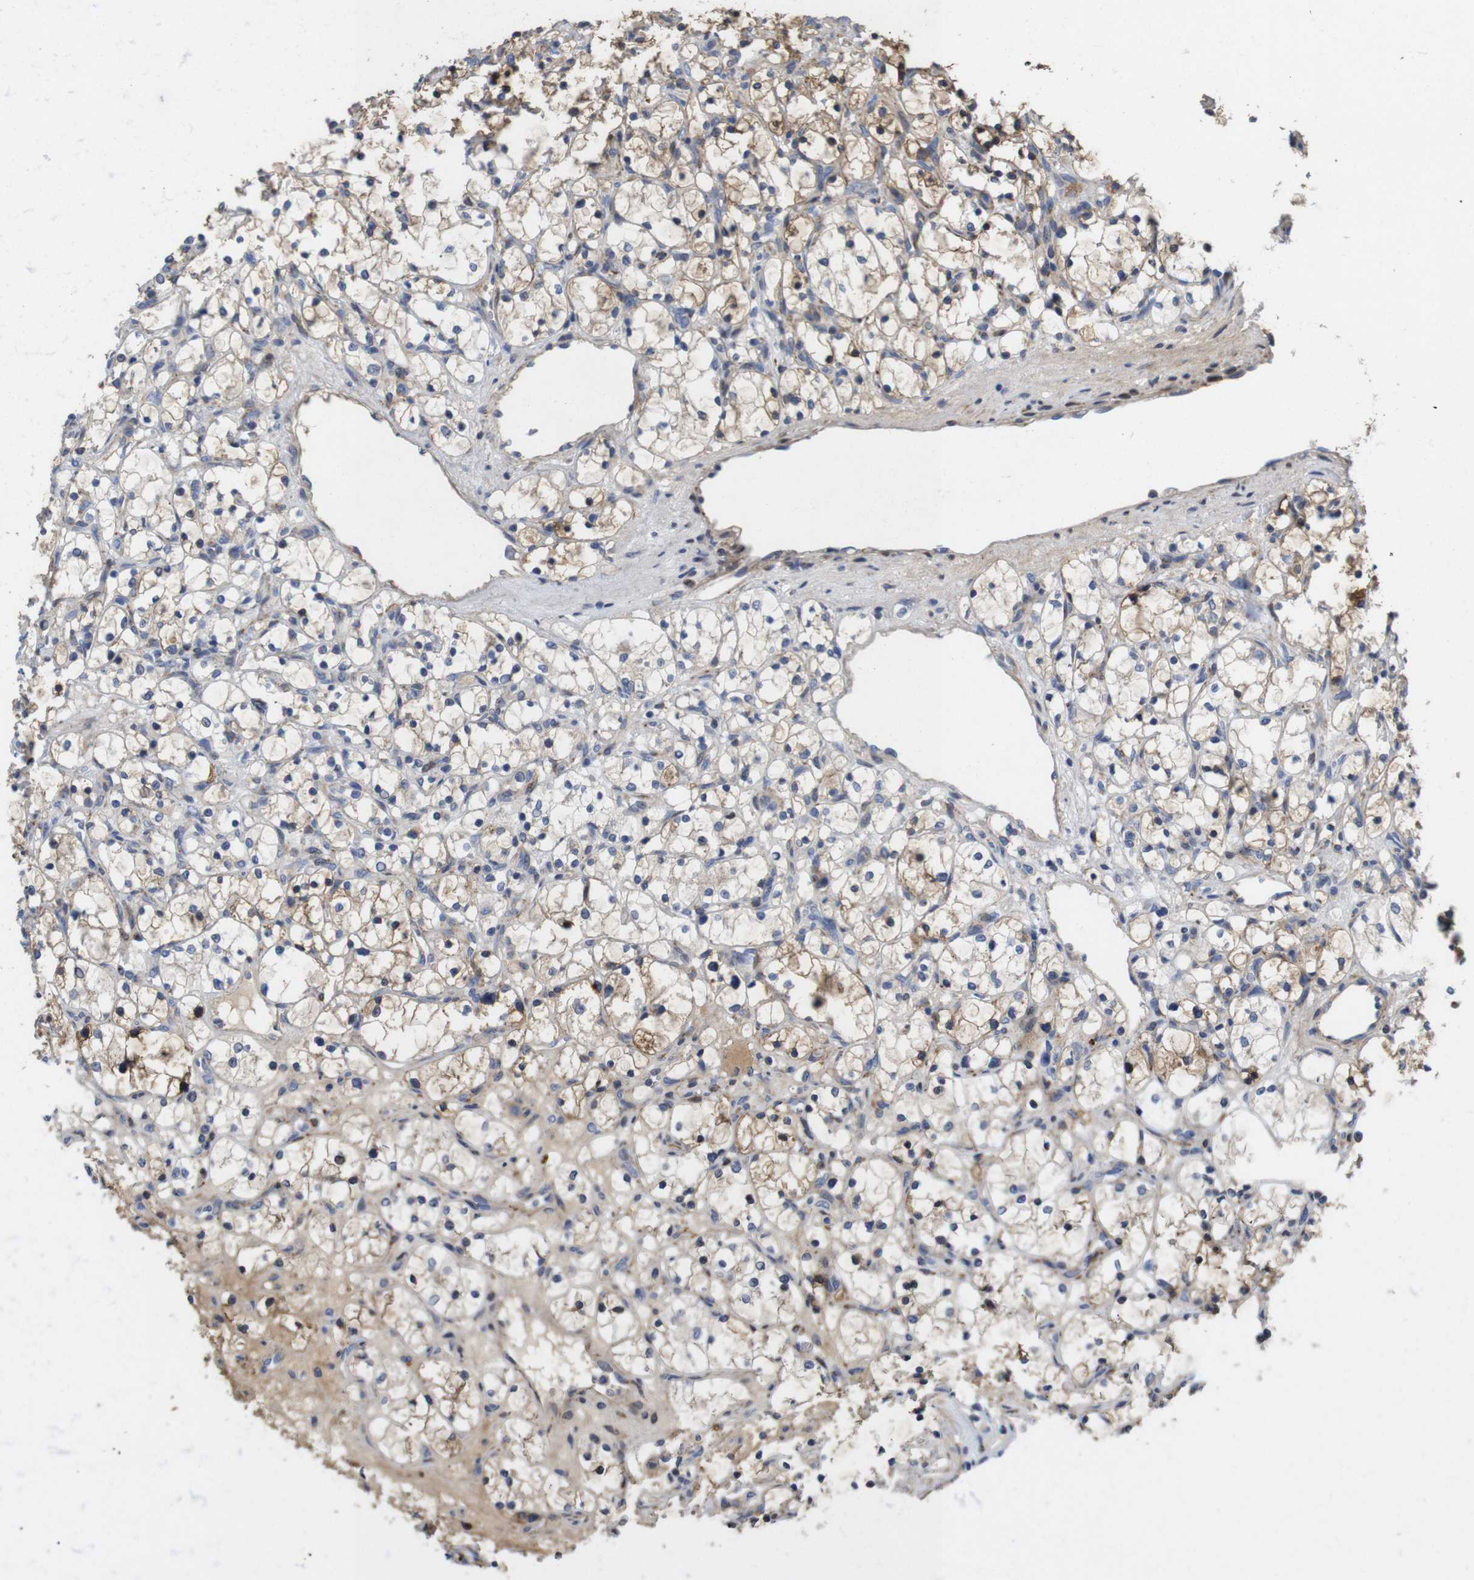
{"staining": {"intensity": "moderate", "quantity": "<25%", "location": "cytoplasmic/membranous"}, "tissue": "renal cancer", "cell_type": "Tumor cells", "image_type": "cancer", "snomed": [{"axis": "morphology", "description": "Adenocarcinoma, NOS"}, {"axis": "topography", "description": "Kidney"}], "caption": "Moderate cytoplasmic/membranous protein positivity is identified in about <25% of tumor cells in renal cancer.", "gene": "SPRY3", "patient": {"sex": "female", "age": 69}}